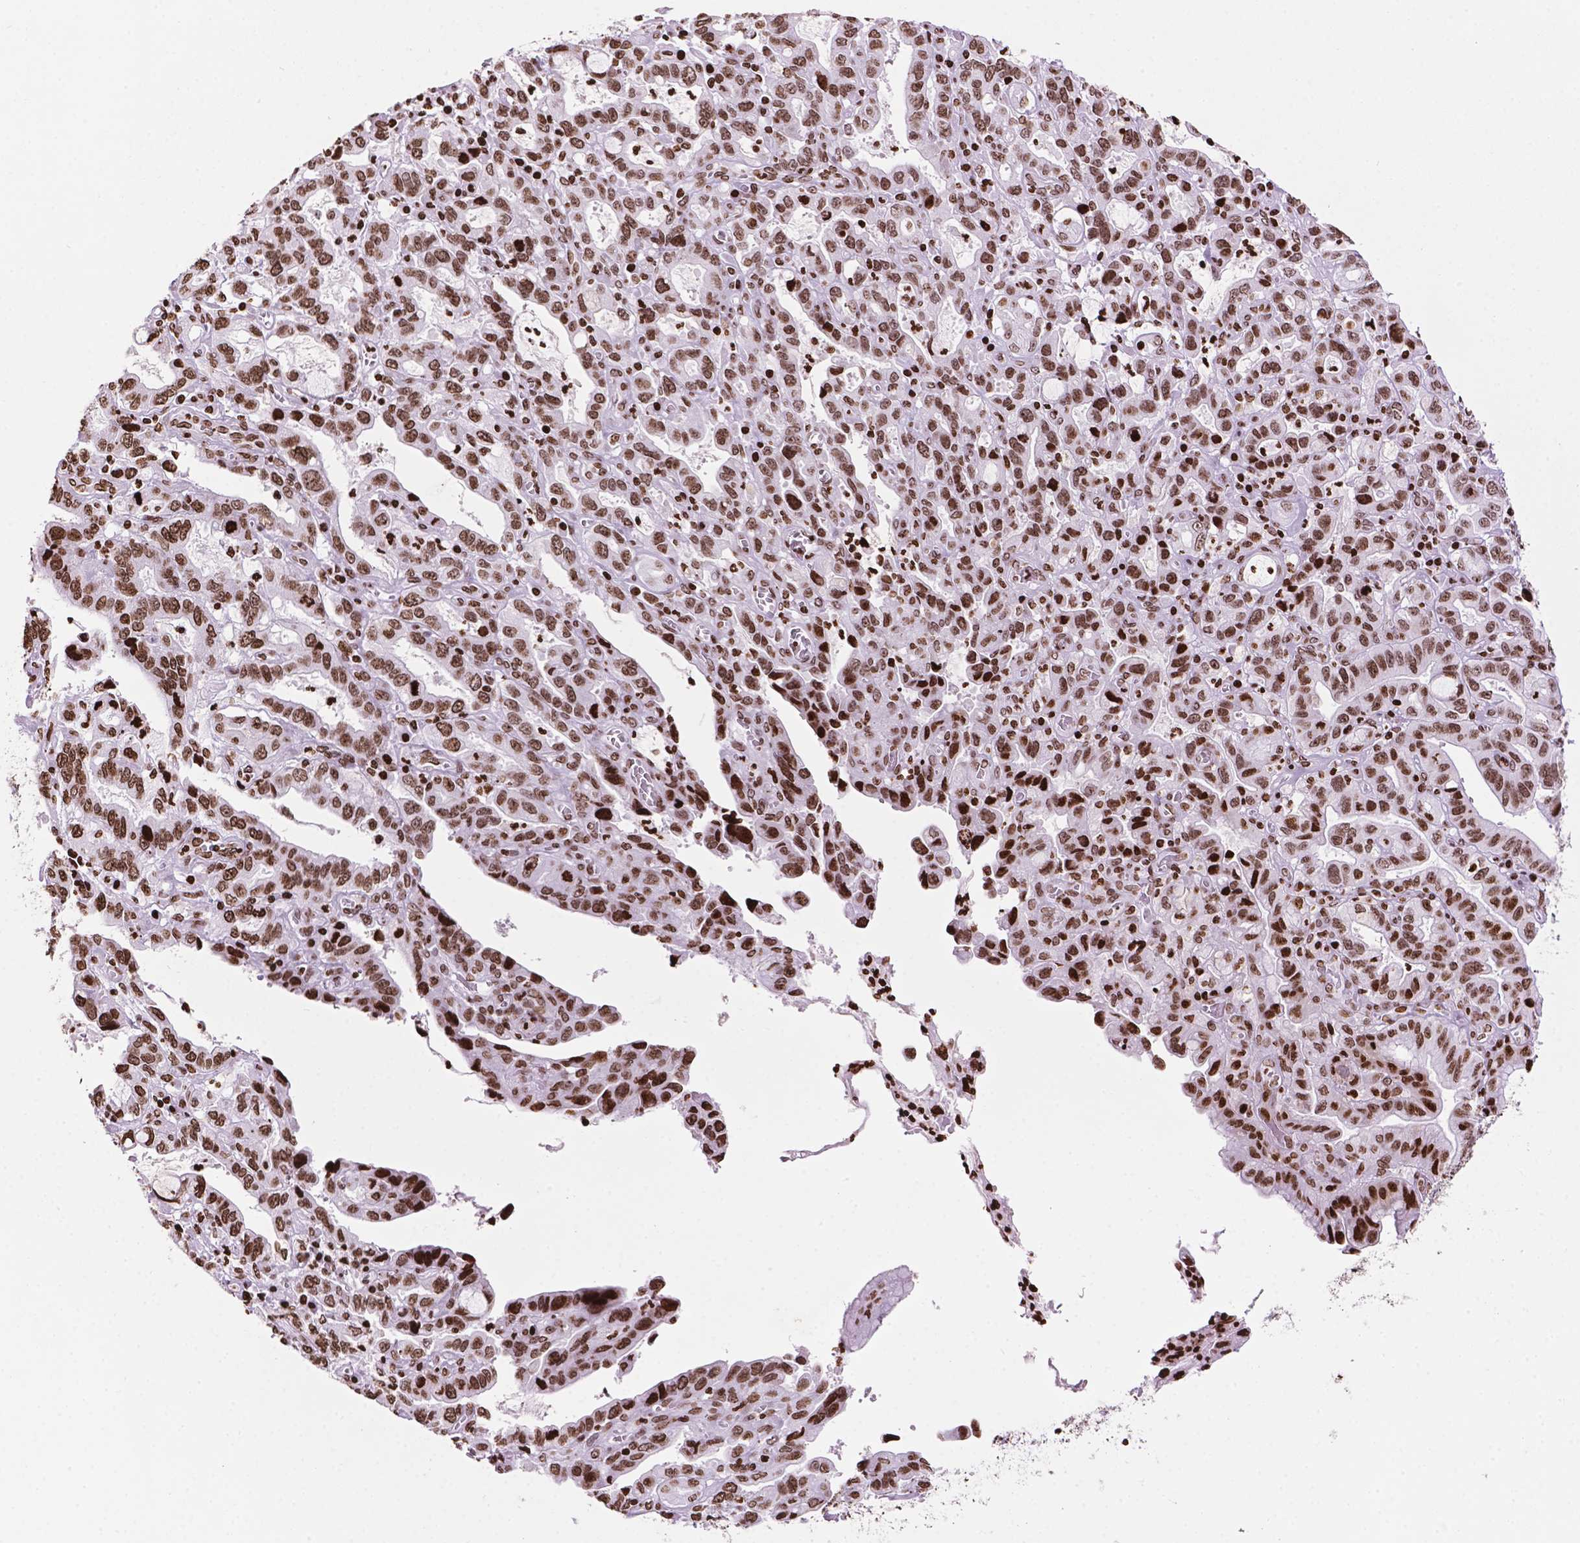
{"staining": {"intensity": "moderate", "quantity": ">75%", "location": "nuclear"}, "tissue": "stomach cancer", "cell_type": "Tumor cells", "image_type": "cancer", "snomed": [{"axis": "morphology", "description": "Adenocarcinoma, NOS"}, {"axis": "topography", "description": "Stomach, lower"}], "caption": "Immunohistochemistry (IHC) of stomach cancer demonstrates medium levels of moderate nuclear positivity in approximately >75% of tumor cells.", "gene": "TMEM250", "patient": {"sex": "female", "age": 76}}